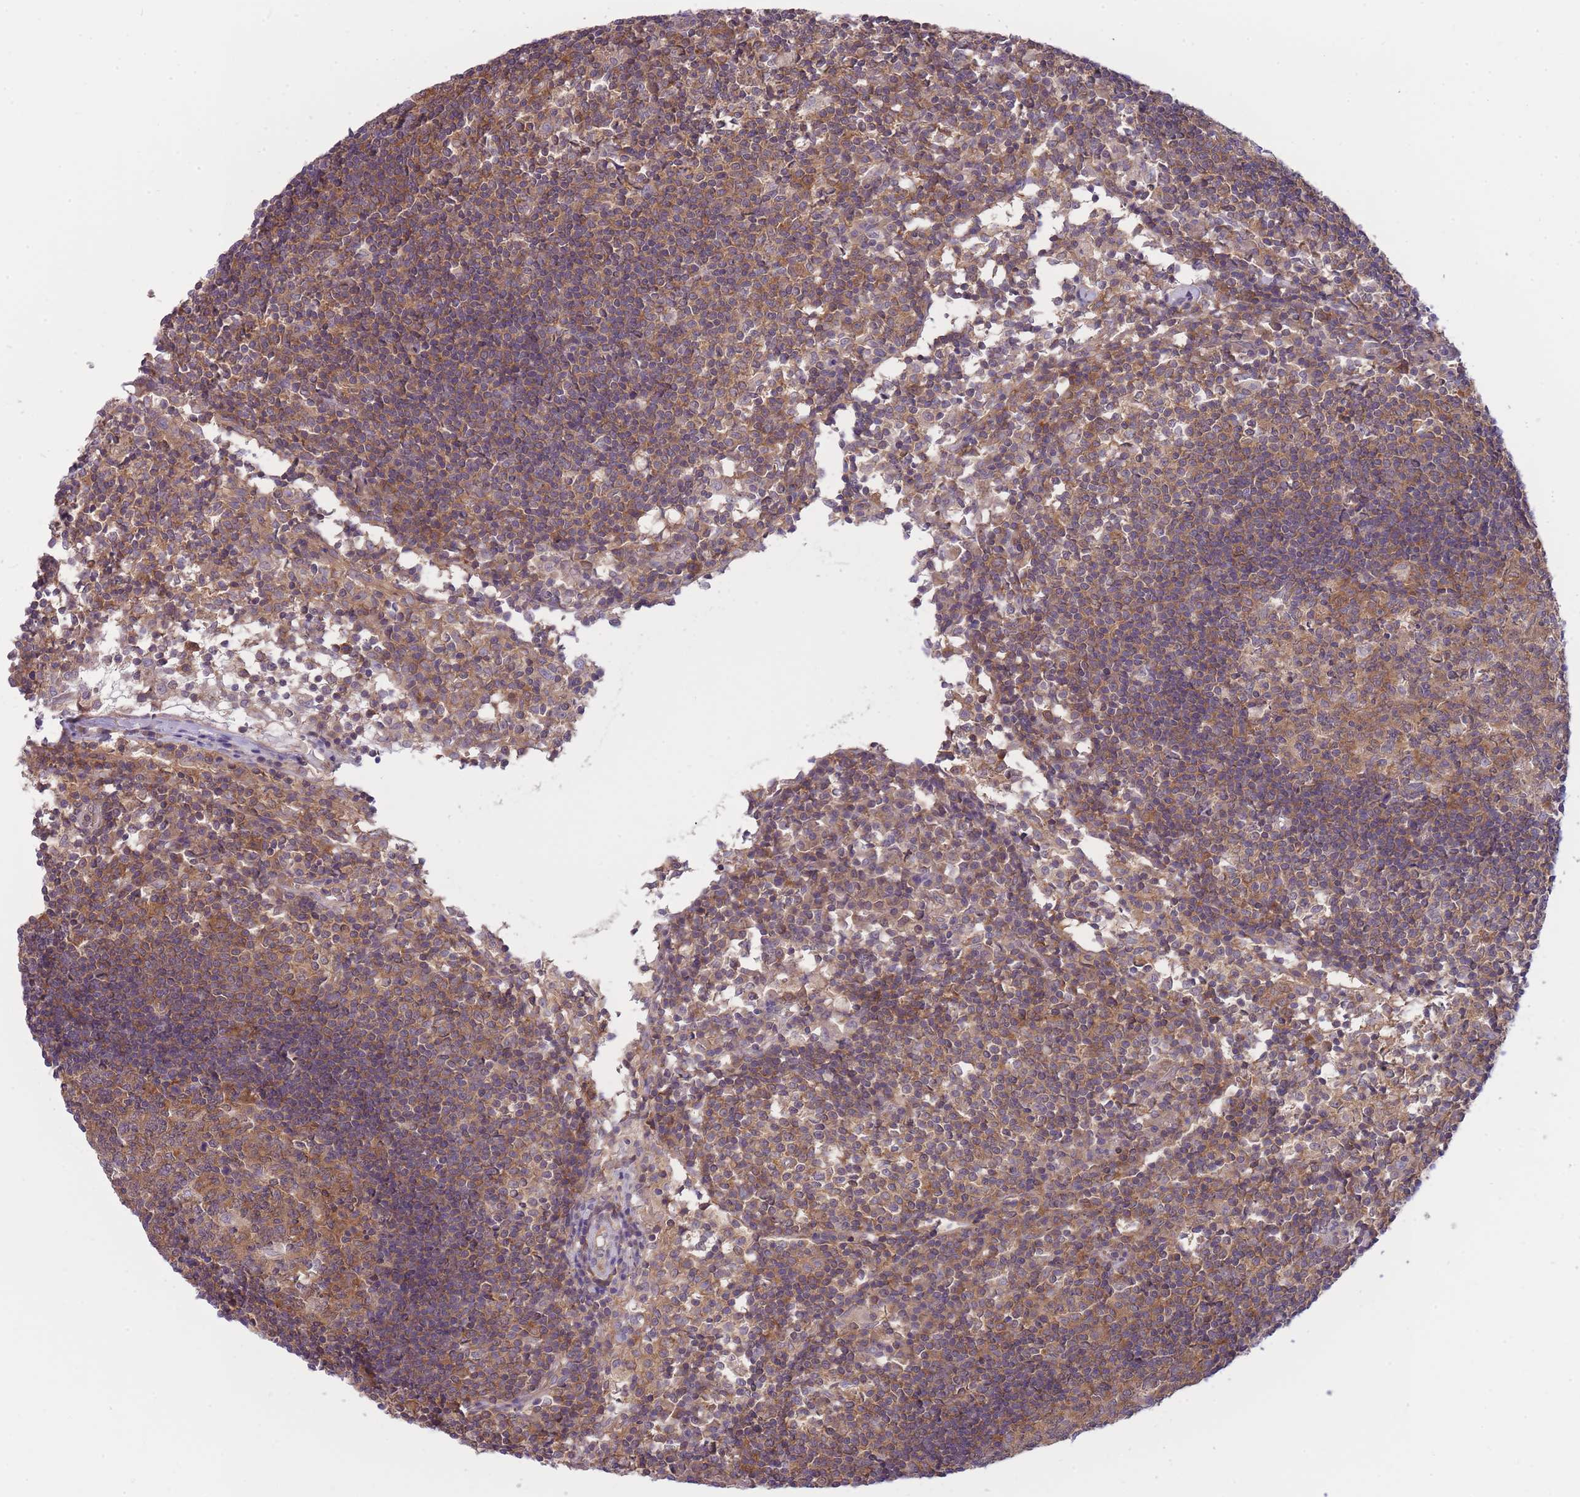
{"staining": {"intensity": "moderate", "quantity": ">75%", "location": "cytoplasmic/membranous"}, "tissue": "lymph node", "cell_type": "Germinal center cells", "image_type": "normal", "snomed": [{"axis": "morphology", "description": "Normal tissue, NOS"}, {"axis": "topography", "description": "Lymph node"}], "caption": "An immunohistochemistry (IHC) image of benign tissue is shown. Protein staining in brown labels moderate cytoplasmic/membranous positivity in lymph node within germinal center cells.", "gene": "PFDN6", "patient": {"sex": "female", "age": 55}}